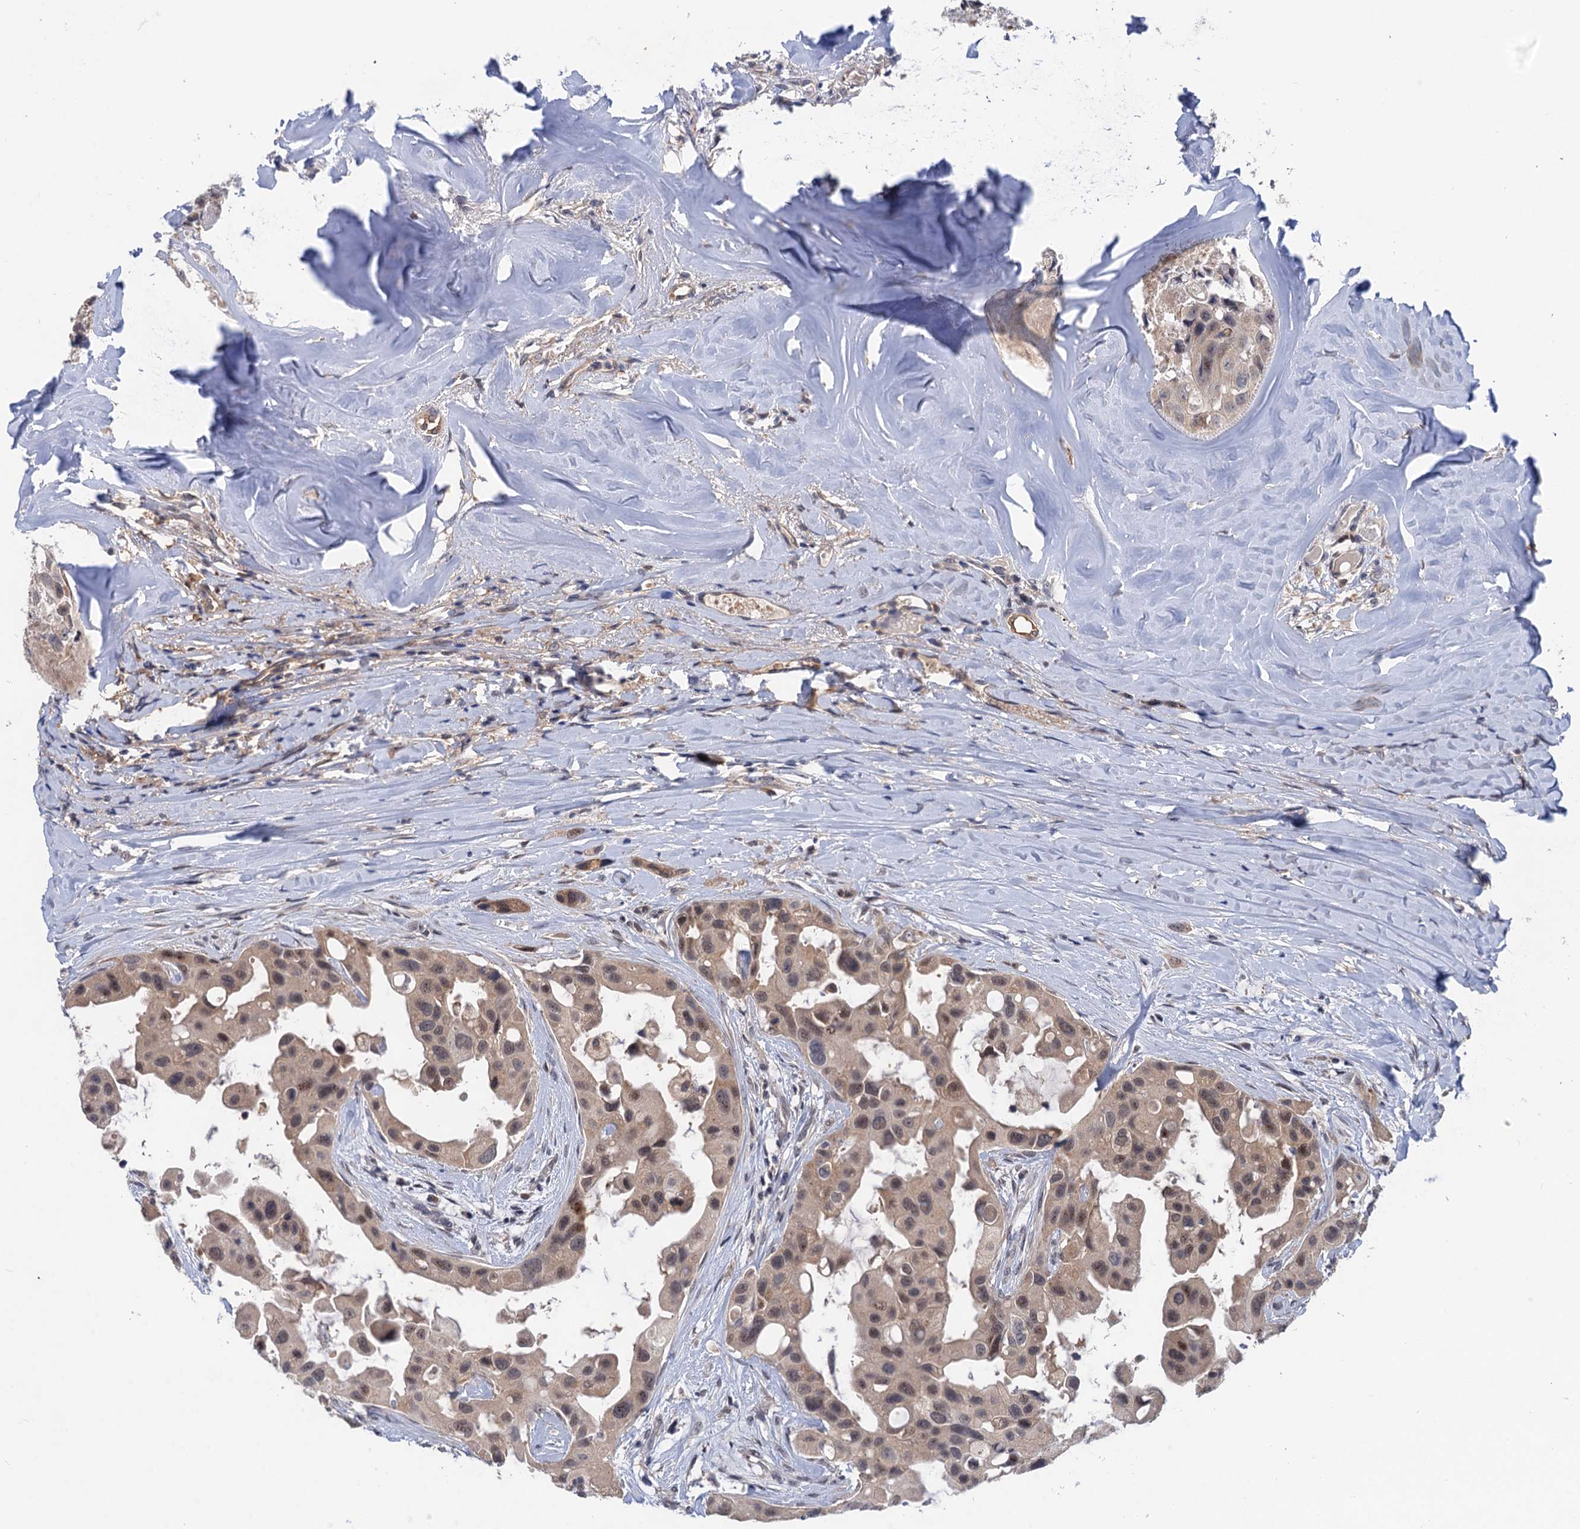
{"staining": {"intensity": "weak", "quantity": "<25%", "location": "nuclear"}, "tissue": "head and neck cancer", "cell_type": "Tumor cells", "image_type": "cancer", "snomed": [{"axis": "morphology", "description": "Adenocarcinoma, NOS"}, {"axis": "morphology", "description": "Adenocarcinoma, metastatic, NOS"}, {"axis": "topography", "description": "Head-Neck"}], "caption": "Immunohistochemistry image of neoplastic tissue: human head and neck metastatic adenocarcinoma stained with DAB displays no significant protein expression in tumor cells.", "gene": "NEK8", "patient": {"sex": "male", "age": 75}}